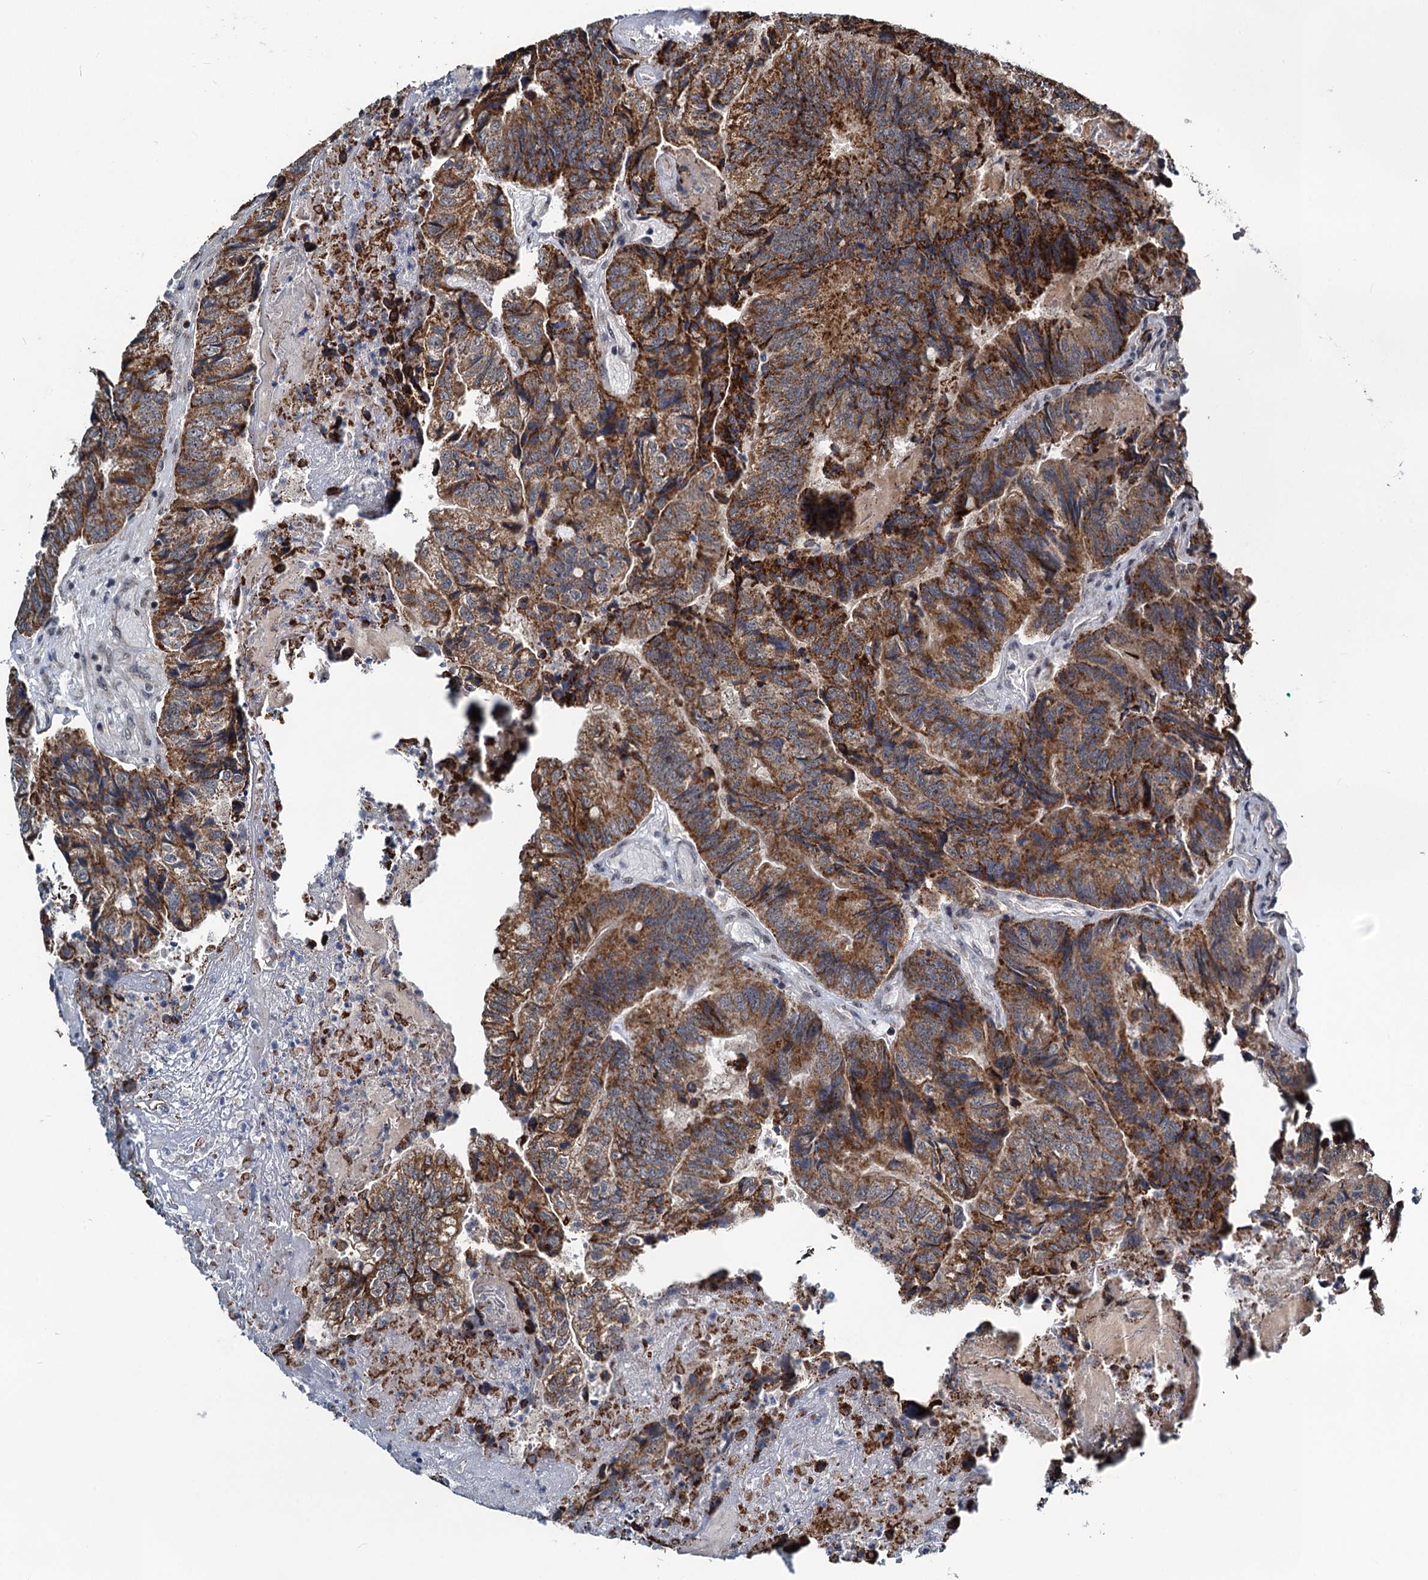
{"staining": {"intensity": "strong", "quantity": ">75%", "location": "cytoplasmic/membranous"}, "tissue": "colorectal cancer", "cell_type": "Tumor cells", "image_type": "cancer", "snomed": [{"axis": "morphology", "description": "Adenocarcinoma, NOS"}, {"axis": "topography", "description": "Colon"}], "caption": "The histopathology image reveals immunohistochemical staining of adenocarcinoma (colorectal). There is strong cytoplasmic/membranous staining is appreciated in approximately >75% of tumor cells. (Stains: DAB (3,3'-diaminobenzidine) in brown, nuclei in blue, Microscopy: brightfield microscopy at high magnification).", "gene": "RITA1", "patient": {"sex": "female", "age": 67}}